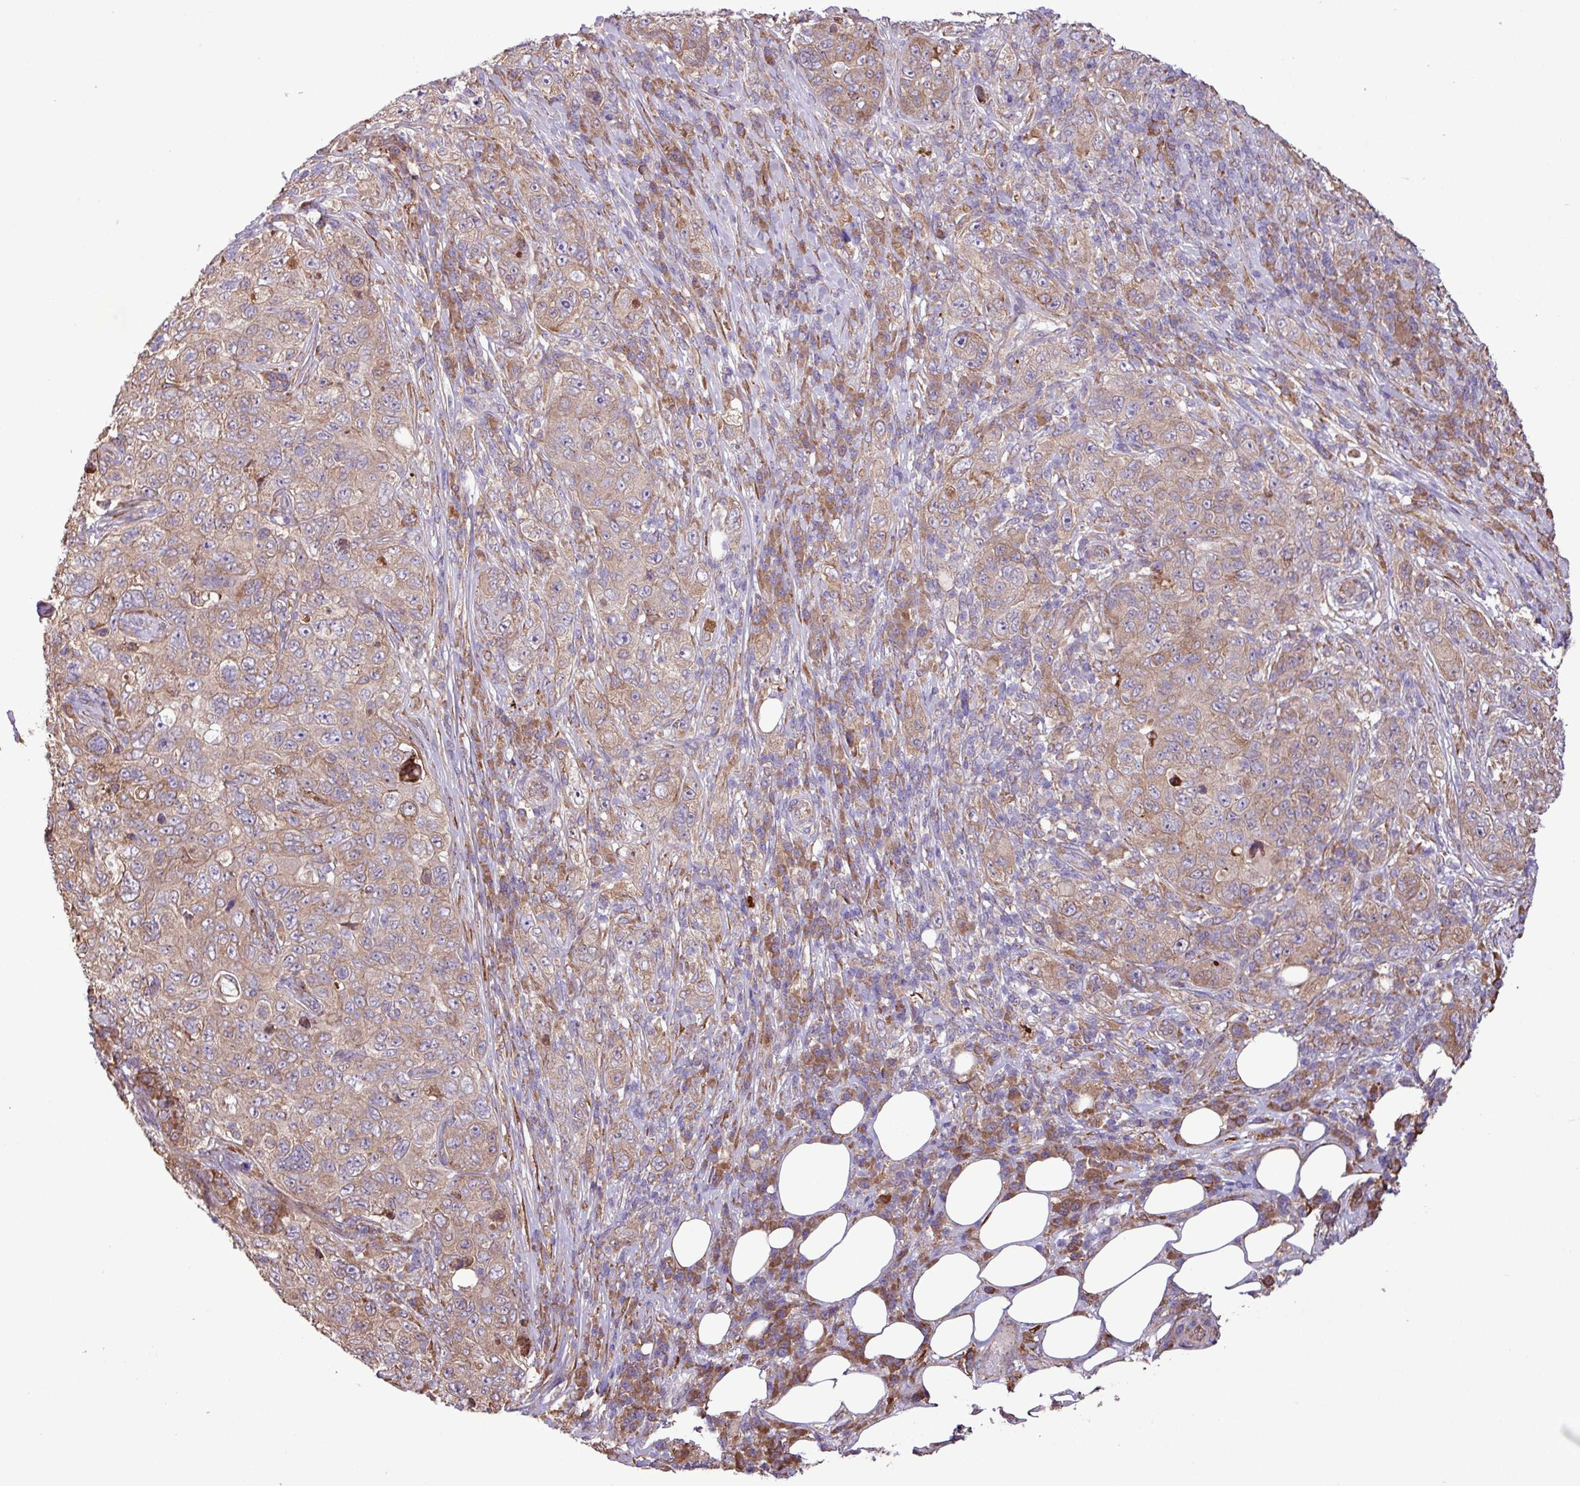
{"staining": {"intensity": "weak", "quantity": ">75%", "location": "cytoplasmic/membranous"}, "tissue": "pancreatic cancer", "cell_type": "Tumor cells", "image_type": "cancer", "snomed": [{"axis": "morphology", "description": "Adenocarcinoma, NOS"}, {"axis": "topography", "description": "Pancreas"}], "caption": "Protein expression analysis of human pancreatic adenocarcinoma reveals weak cytoplasmic/membranous expression in approximately >75% of tumor cells.", "gene": "MEGF6", "patient": {"sex": "male", "age": 68}}